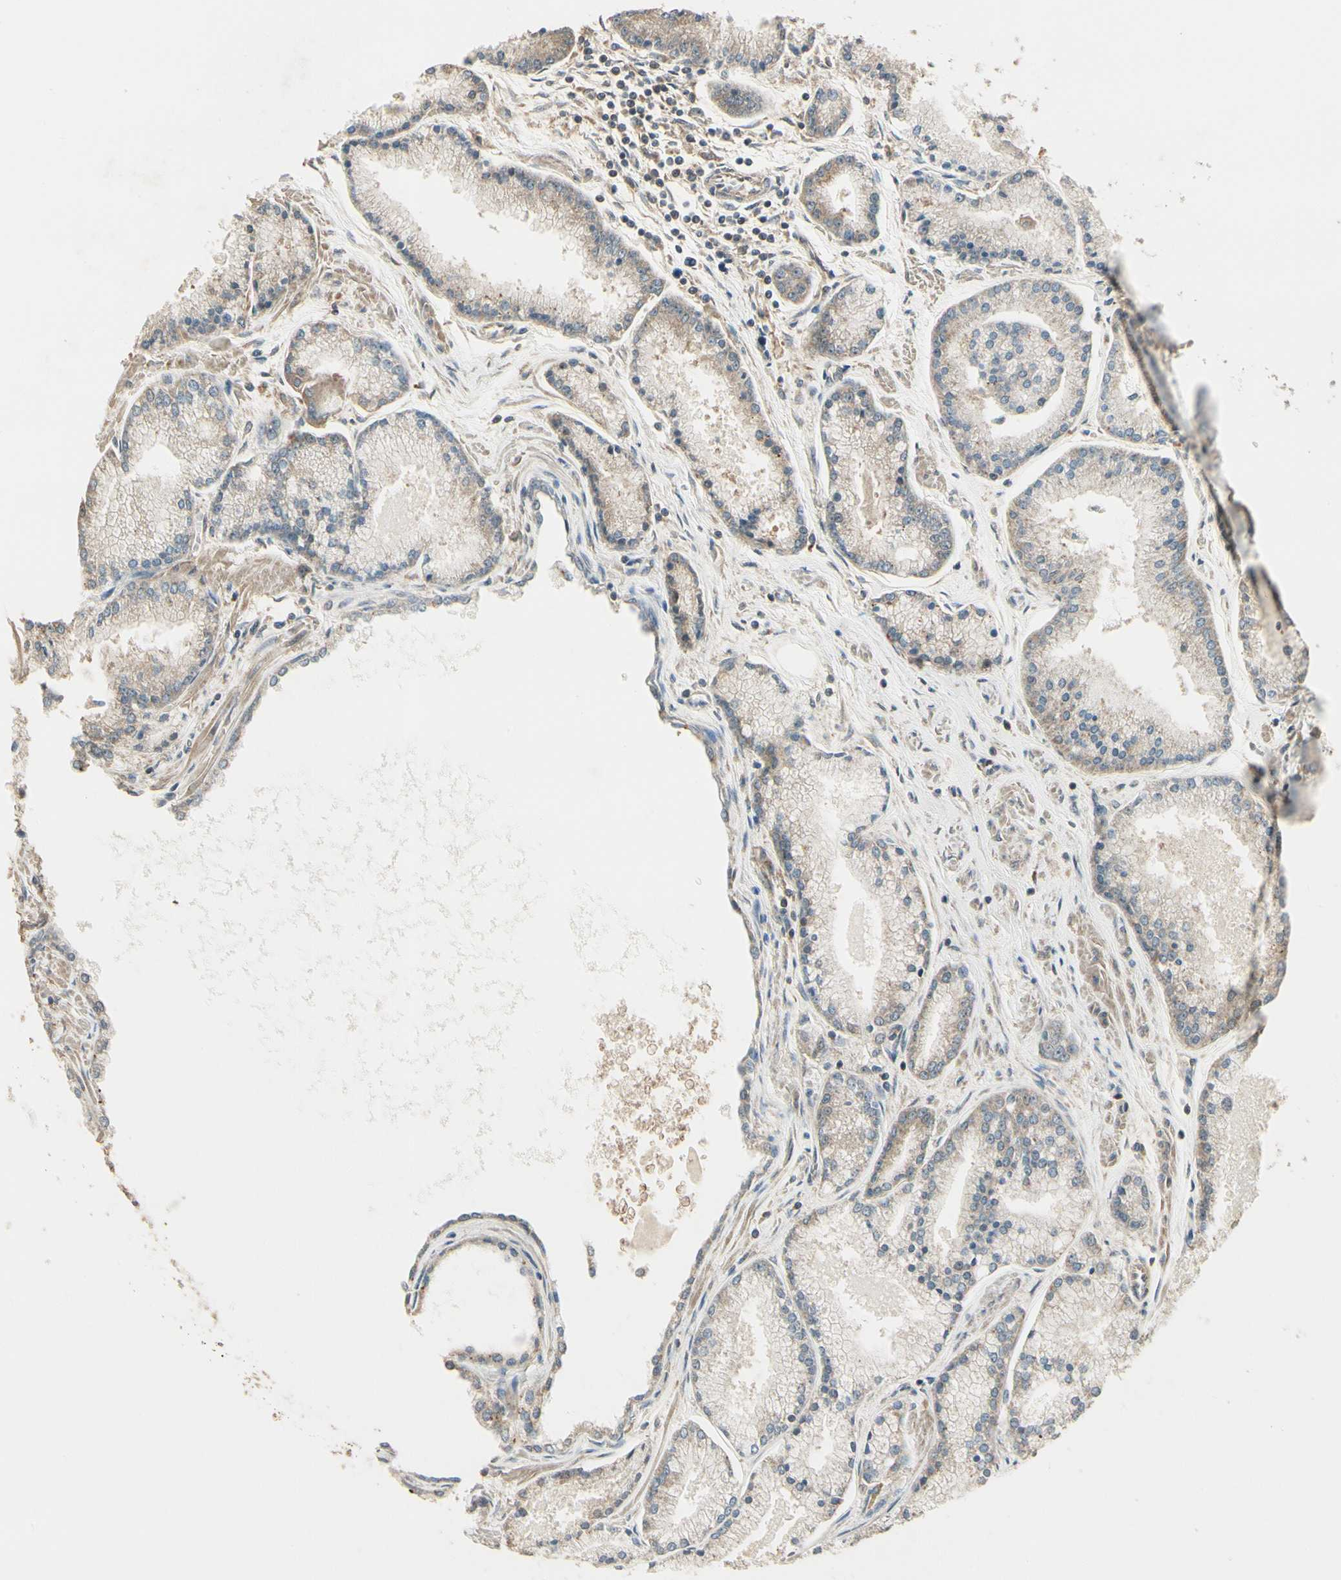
{"staining": {"intensity": "weak", "quantity": "25%-75%", "location": "cytoplasmic/membranous"}, "tissue": "prostate cancer", "cell_type": "Tumor cells", "image_type": "cancer", "snomed": [{"axis": "morphology", "description": "Adenocarcinoma, High grade"}, {"axis": "topography", "description": "Prostate"}], "caption": "Immunohistochemistry (IHC) (DAB) staining of prostate cancer exhibits weak cytoplasmic/membranous protein positivity in about 25%-75% of tumor cells.", "gene": "CCT7", "patient": {"sex": "male", "age": 61}}